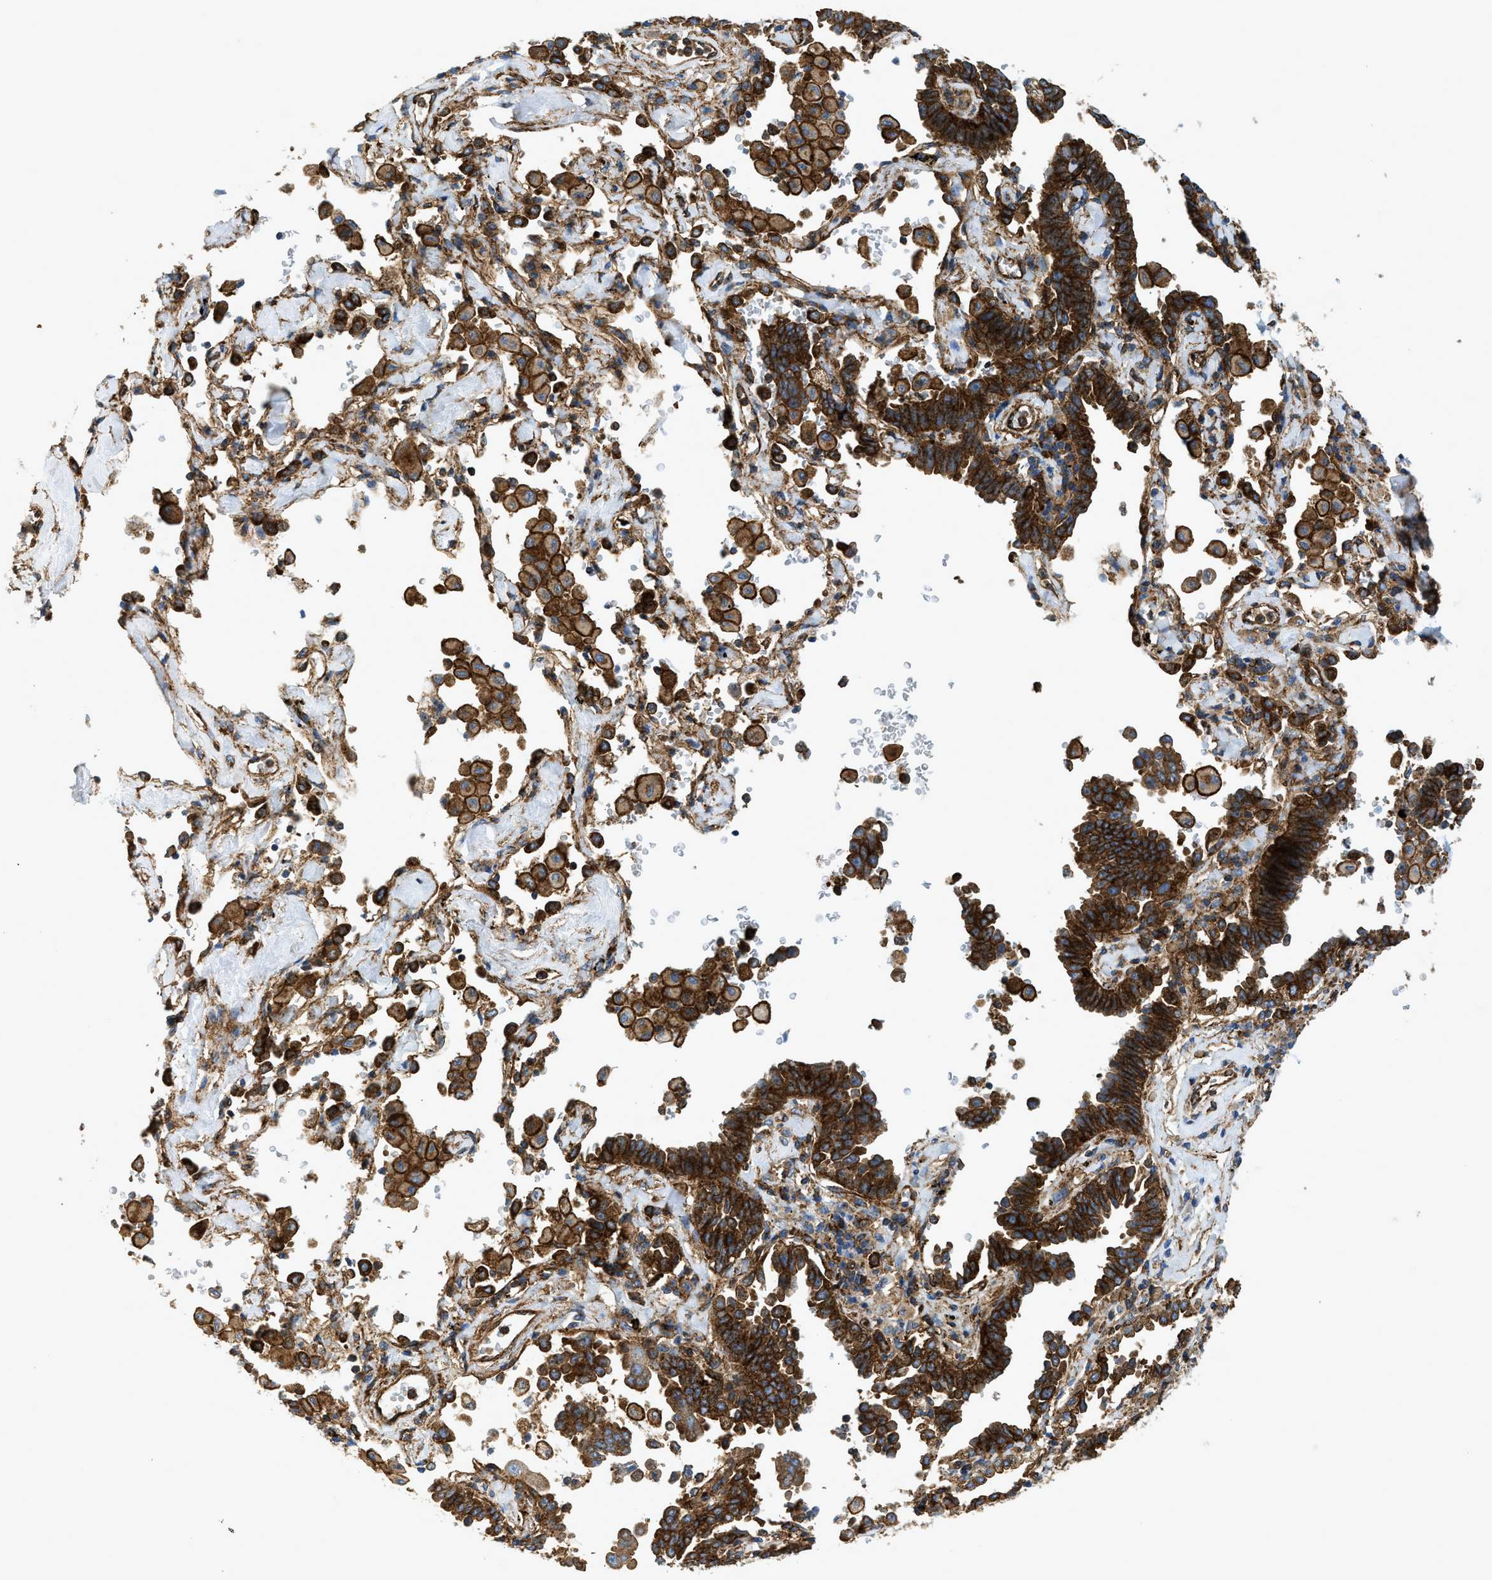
{"staining": {"intensity": "strong", "quantity": ">75%", "location": "cytoplasmic/membranous"}, "tissue": "lung cancer", "cell_type": "Tumor cells", "image_type": "cancer", "snomed": [{"axis": "morphology", "description": "Adenocarcinoma, NOS"}, {"axis": "topography", "description": "Lung"}], "caption": "An immunohistochemistry micrograph of neoplastic tissue is shown. Protein staining in brown shows strong cytoplasmic/membranous positivity in lung cancer (adenocarcinoma) within tumor cells.", "gene": "HIP1", "patient": {"sex": "female", "age": 64}}